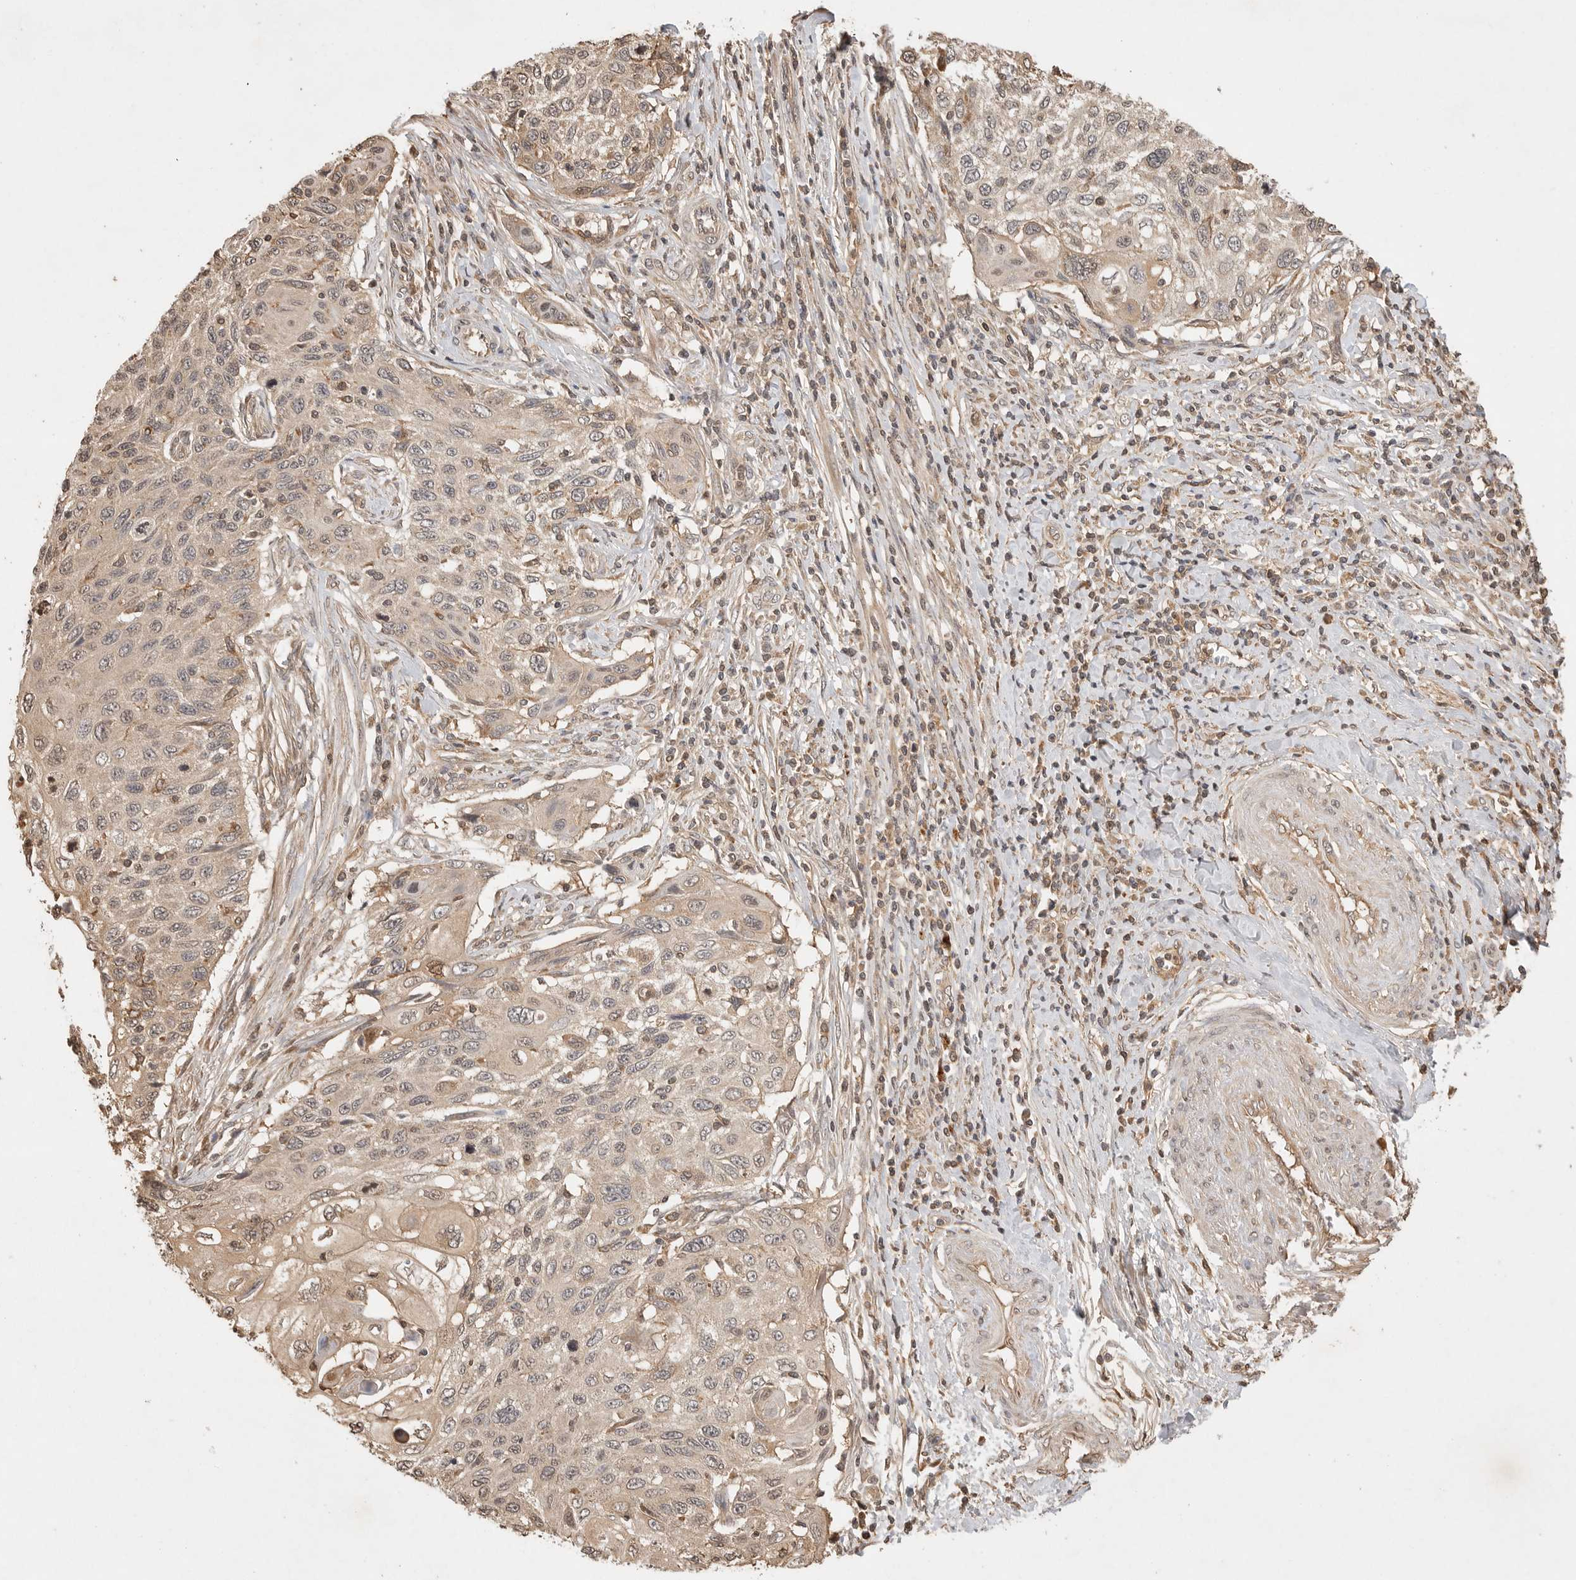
{"staining": {"intensity": "weak", "quantity": "<25%", "location": "cytoplasmic/membranous"}, "tissue": "cervical cancer", "cell_type": "Tumor cells", "image_type": "cancer", "snomed": [{"axis": "morphology", "description": "Squamous cell carcinoma, NOS"}, {"axis": "topography", "description": "Cervix"}], "caption": "DAB (3,3'-diaminobenzidine) immunohistochemical staining of cervical cancer reveals no significant staining in tumor cells.", "gene": "PRMT3", "patient": {"sex": "female", "age": 70}}